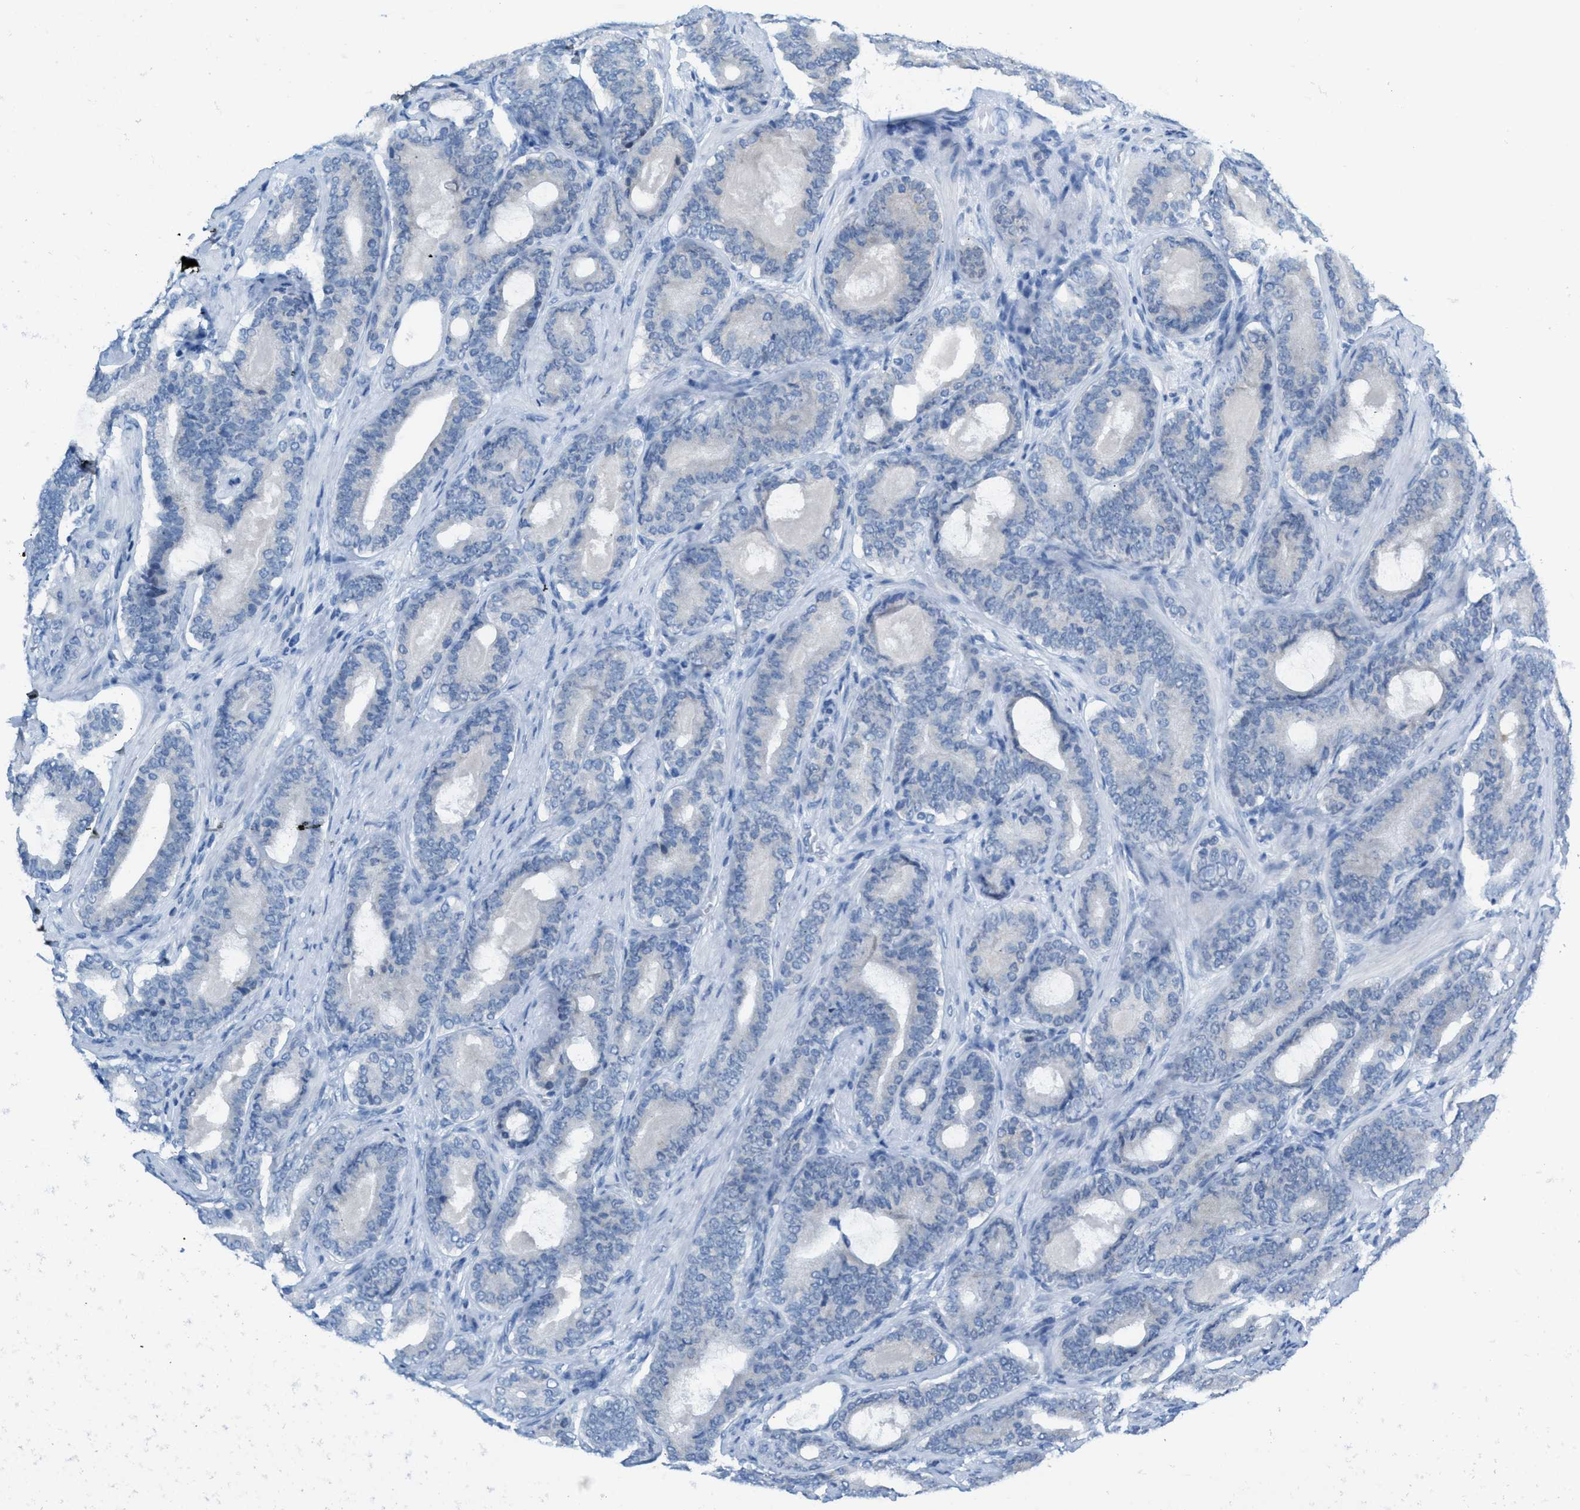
{"staining": {"intensity": "negative", "quantity": "none", "location": "none"}, "tissue": "prostate cancer", "cell_type": "Tumor cells", "image_type": "cancer", "snomed": [{"axis": "morphology", "description": "Adenocarcinoma, High grade"}, {"axis": "topography", "description": "Prostate"}], "caption": "Immunohistochemical staining of high-grade adenocarcinoma (prostate) displays no significant expression in tumor cells. (Immunohistochemistry, brightfield microscopy, high magnification).", "gene": "PPM1D", "patient": {"sex": "male", "age": 60}}